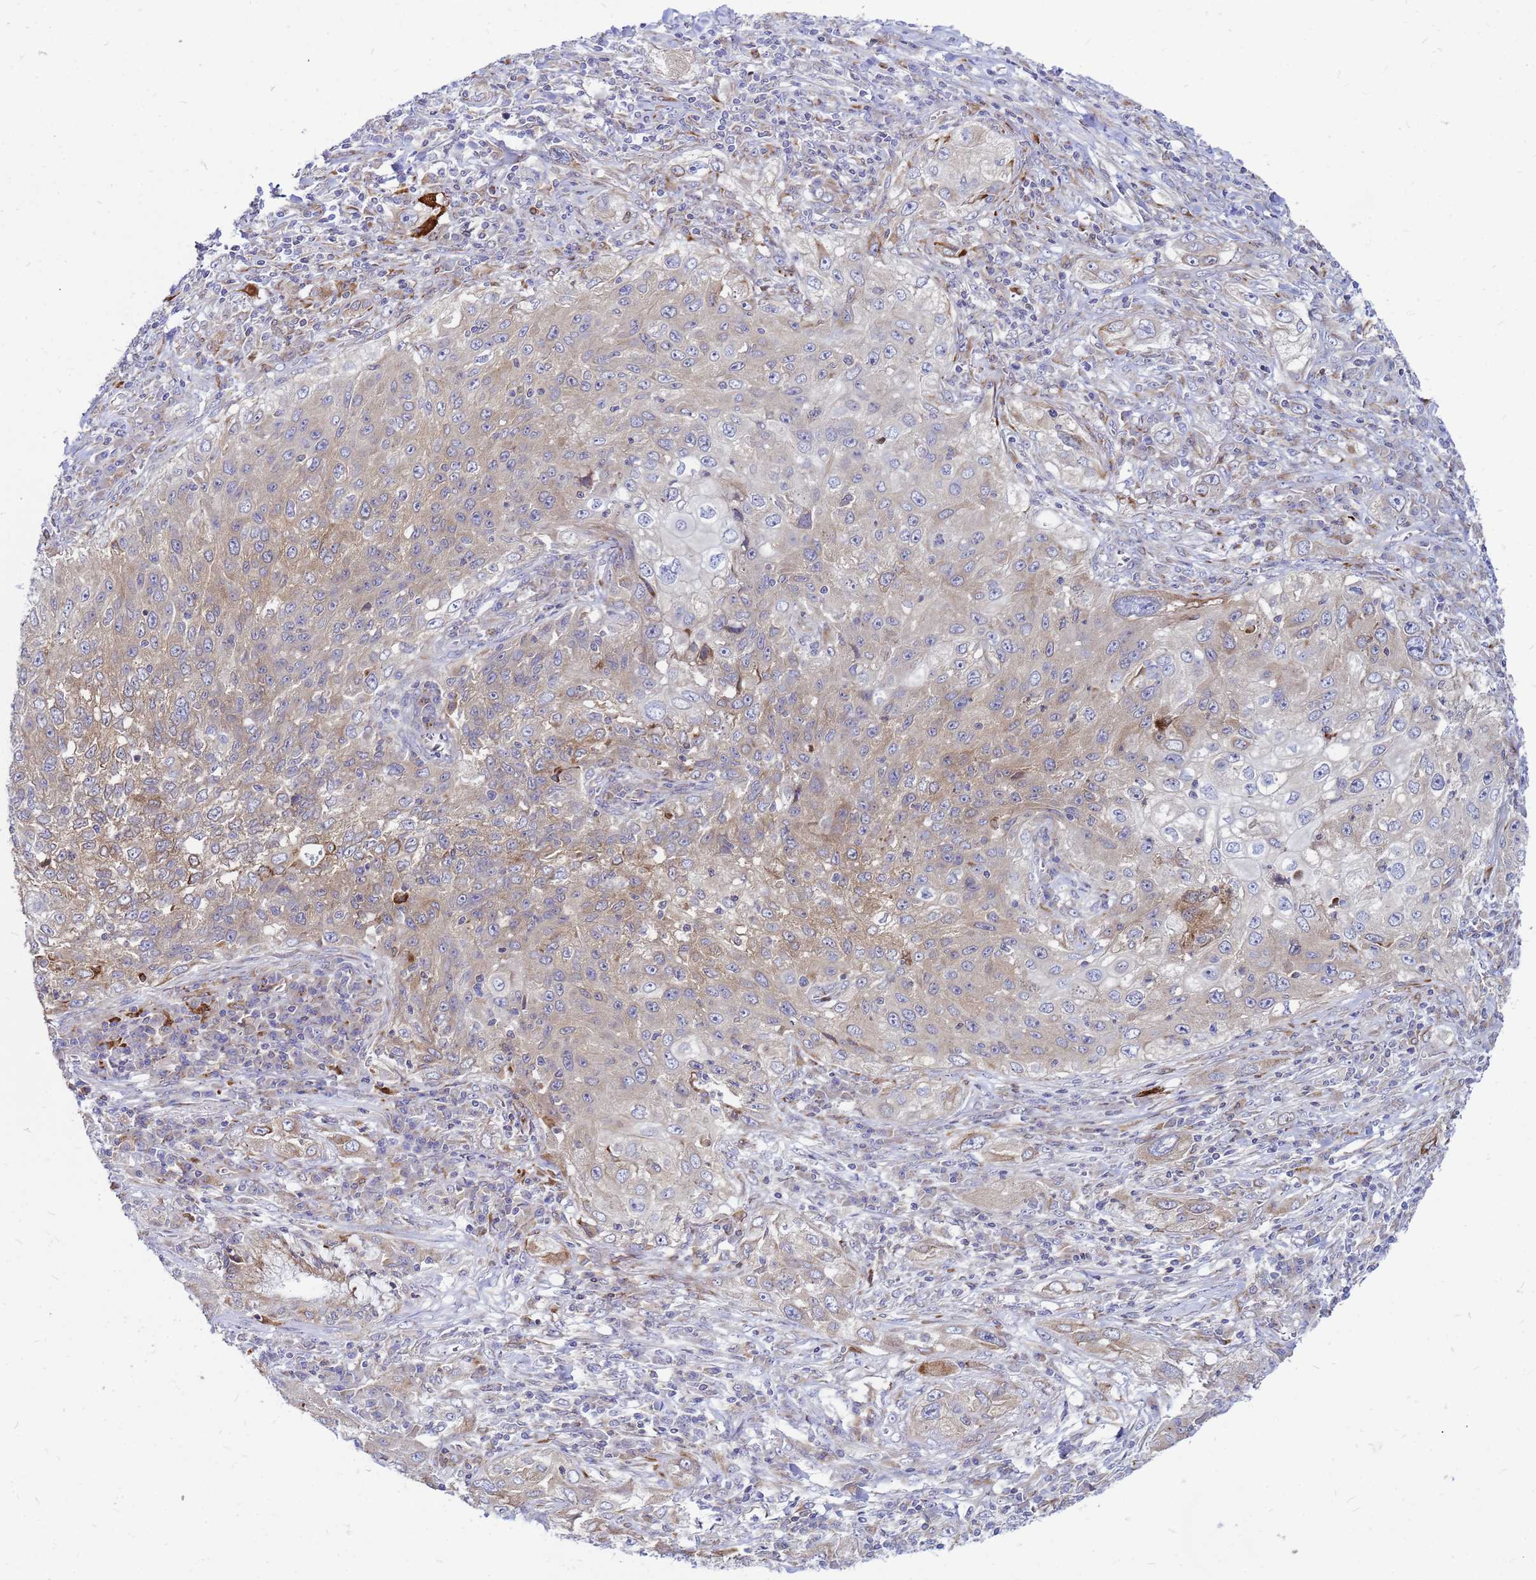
{"staining": {"intensity": "weak", "quantity": "25%-75%", "location": "cytoplasmic/membranous"}, "tissue": "lung cancer", "cell_type": "Tumor cells", "image_type": "cancer", "snomed": [{"axis": "morphology", "description": "Squamous cell carcinoma, NOS"}, {"axis": "topography", "description": "Lung"}], "caption": "Protein staining demonstrates weak cytoplasmic/membranous staining in about 25%-75% of tumor cells in squamous cell carcinoma (lung).", "gene": "FHIP1A", "patient": {"sex": "female", "age": 69}}